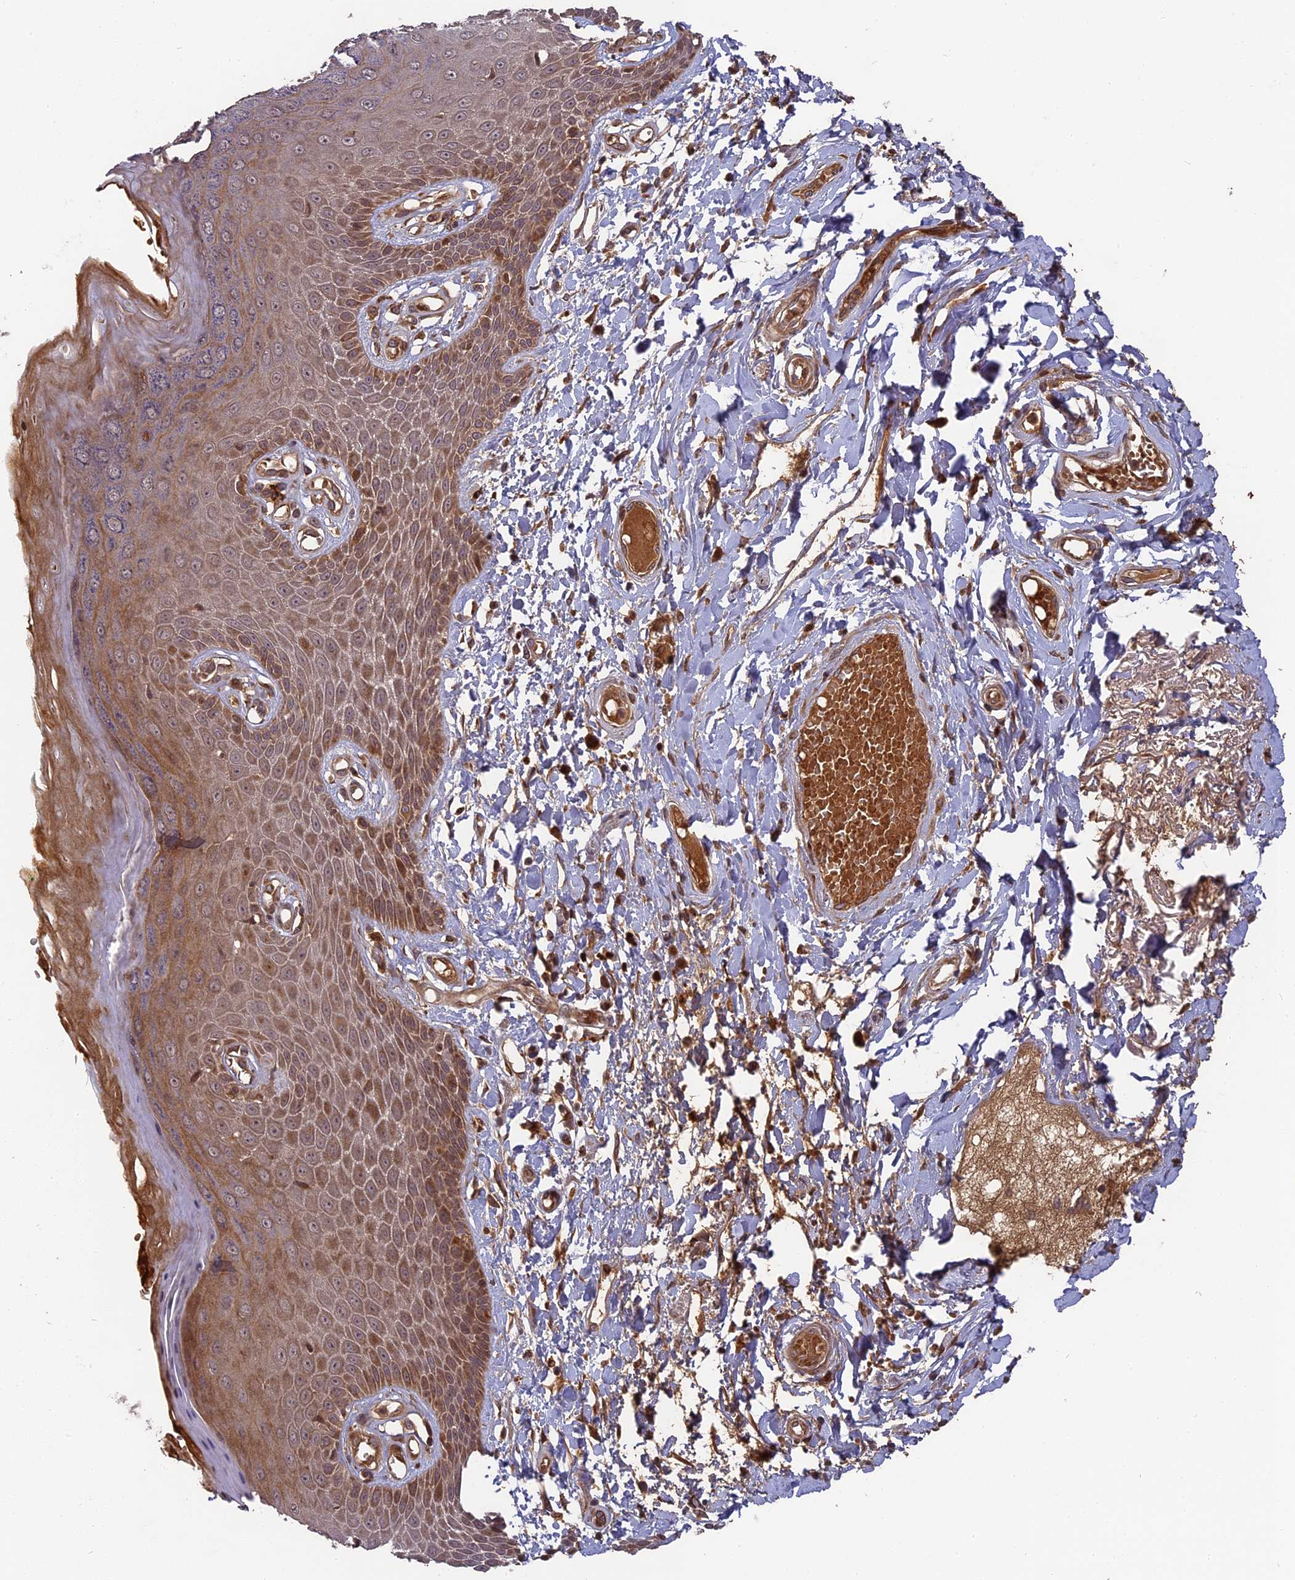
{"staining": {"intensity": "moderate", "quantity": ">75%", "location": "cytoplasmic/membranous"}, "tissue": "skin", "cell_type": "Epidermal cells", "image_type": "normal", "snomed": [{"axis": "morphology", "description": "Normal tissue, NOS"}, {"axis": "topography", "description": "Anal"}], "caption": "Immunohistochemistry micrograph of benign human skin stained for a protein (brown), which displays medium levels of moderate cytoplasmic/membranous staining in approximately >75% of epidermal cells.", "gene": "TMUB2", "patient": {"sex": "male", "age": 78}}